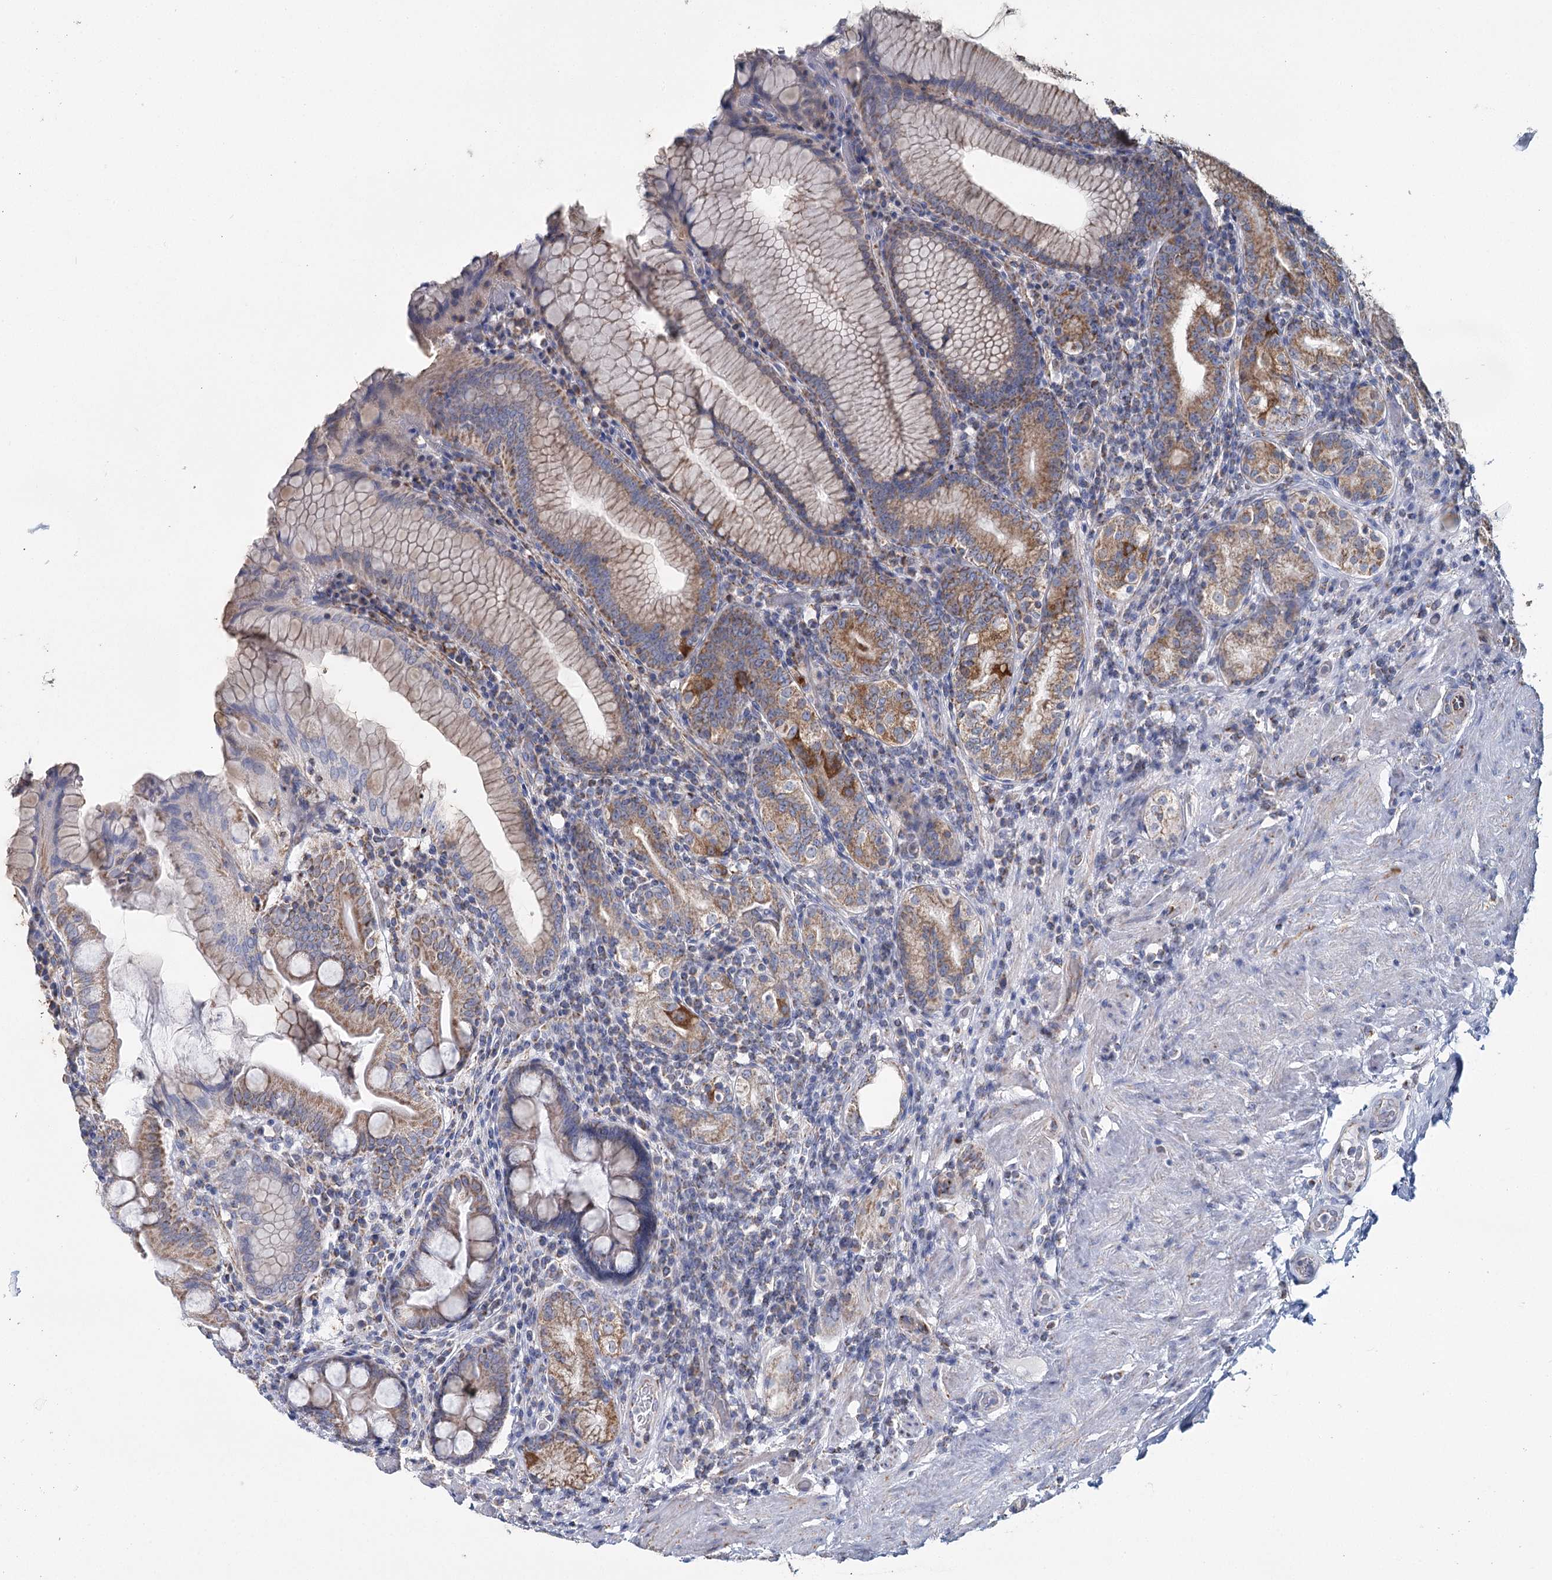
{"staining": {"intensity": "moderate", "quantity": ">75%", "location": "cytoplasmic/membranous"}, "tissue": "stomach", "cell_type": "Glandular cells", "image_type": "normal", "snomed": [{"axis": "morphology", "description": "Normal tissue, NOS"}, {"axis": "topography", "description": "Stomach, upper"}, {"axis": "topography", "description": "Stomach, lower"}], "caption": "A photomicrograph of human stomach stained for a protein exhibits moderate cytoplasmic/membranous brown staining in glandular cells.", "gene": "MRPL44", "patient": {"sex": "female", "age": 76}}